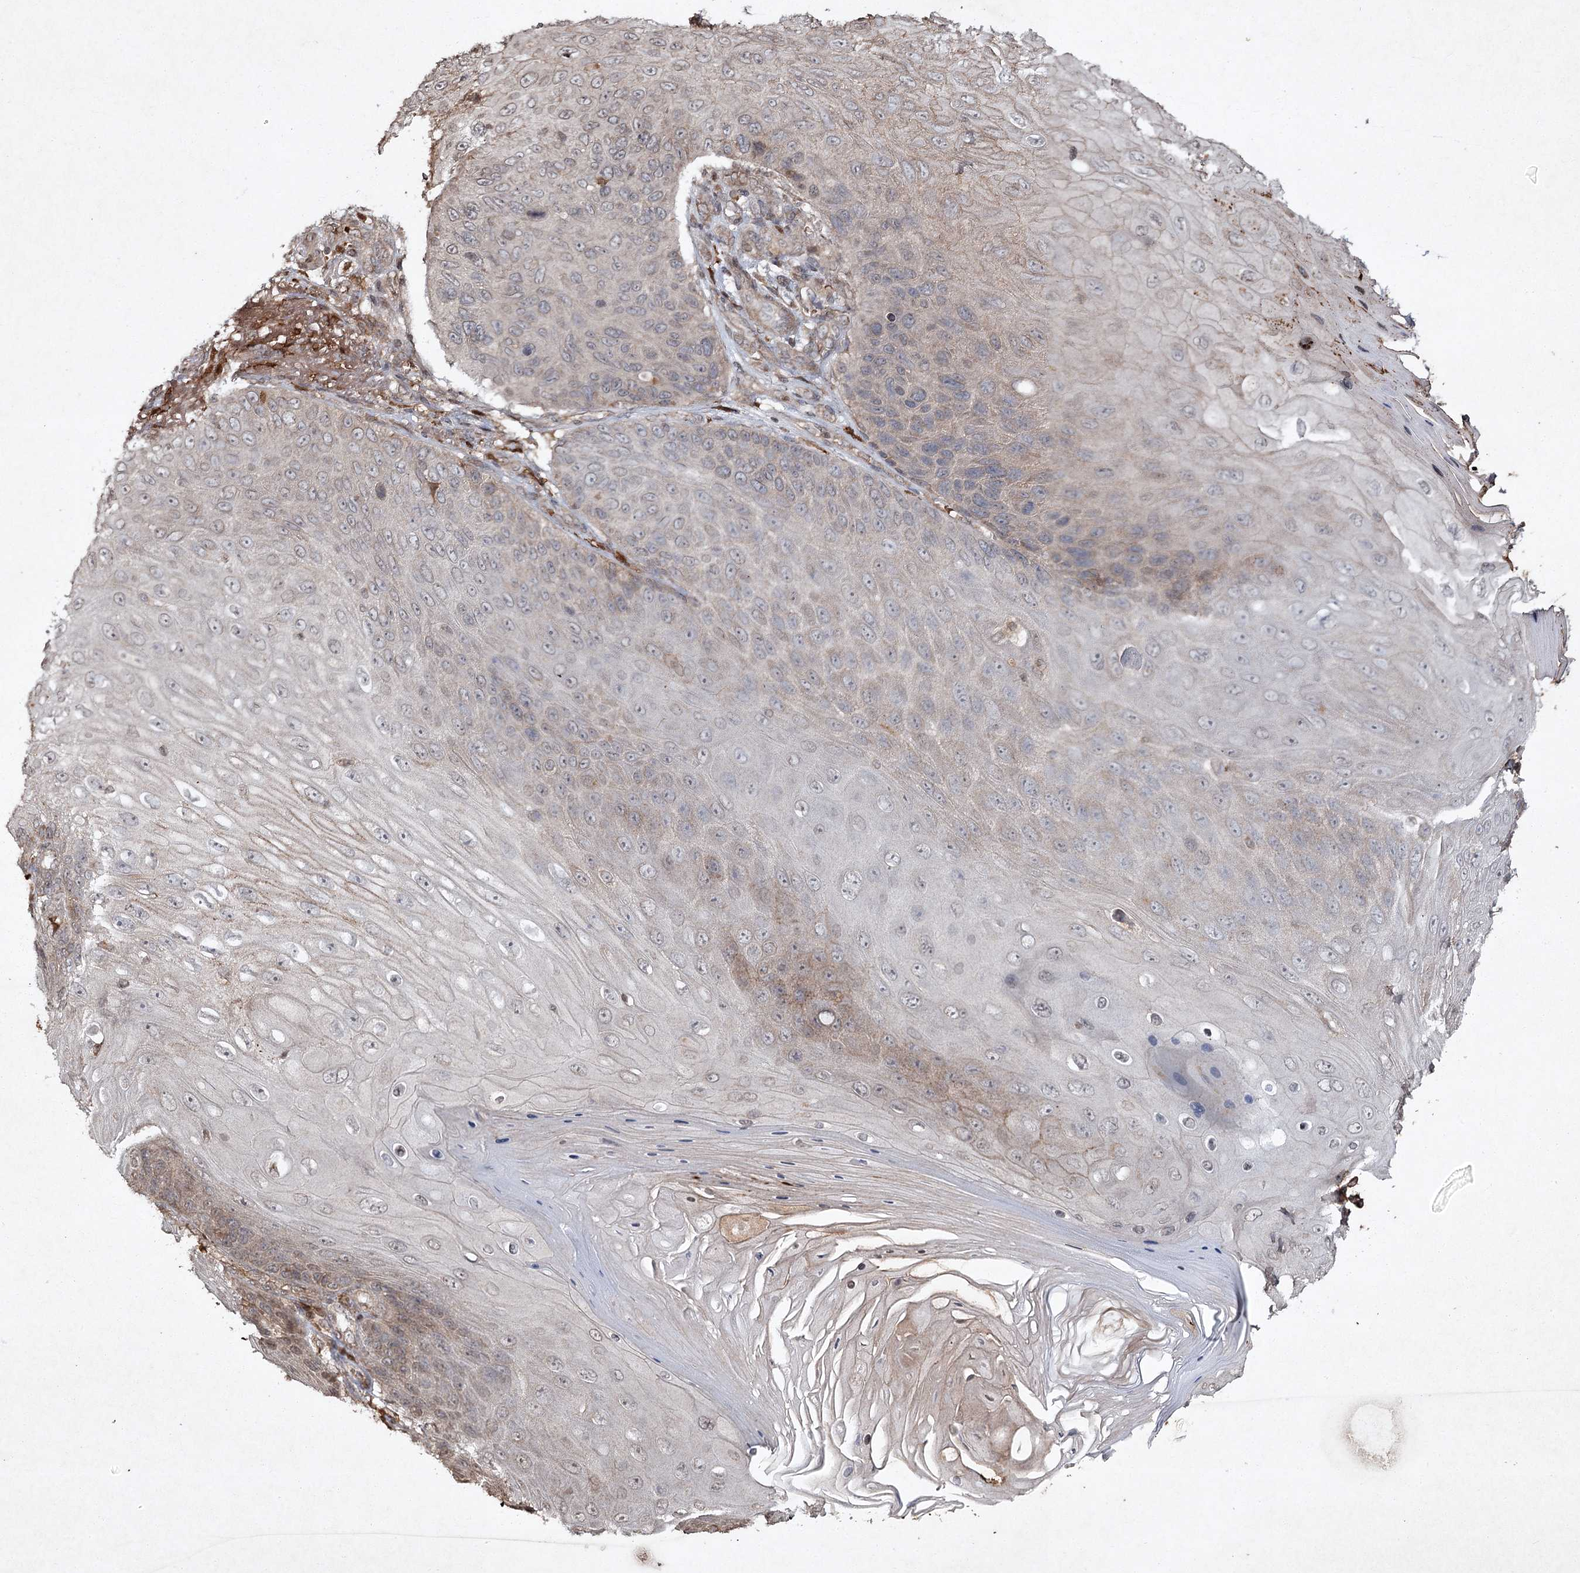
{"staining": {"intensity": "moderate", "quantity": "<25%", "location": "cytoplasmic/membranous"}, "tissue": "skin cancer", "cell_type": "Tumor cells", "image_type": "cancer", "snomed": [{"axis": "morphology", "description": "Squamous cell carcinoma, NOS"}, {"axis": "topography", "description": "Skin"}], "caption": "Squamous cell carcinoma (skin) was stained to show a protein in brown. There is low levels of moderate cytoplasmic/membranous staining in about <25% of tumor cells.", "gene": "CYP2B6", "patient": {"sex": "female", "age": 88}}